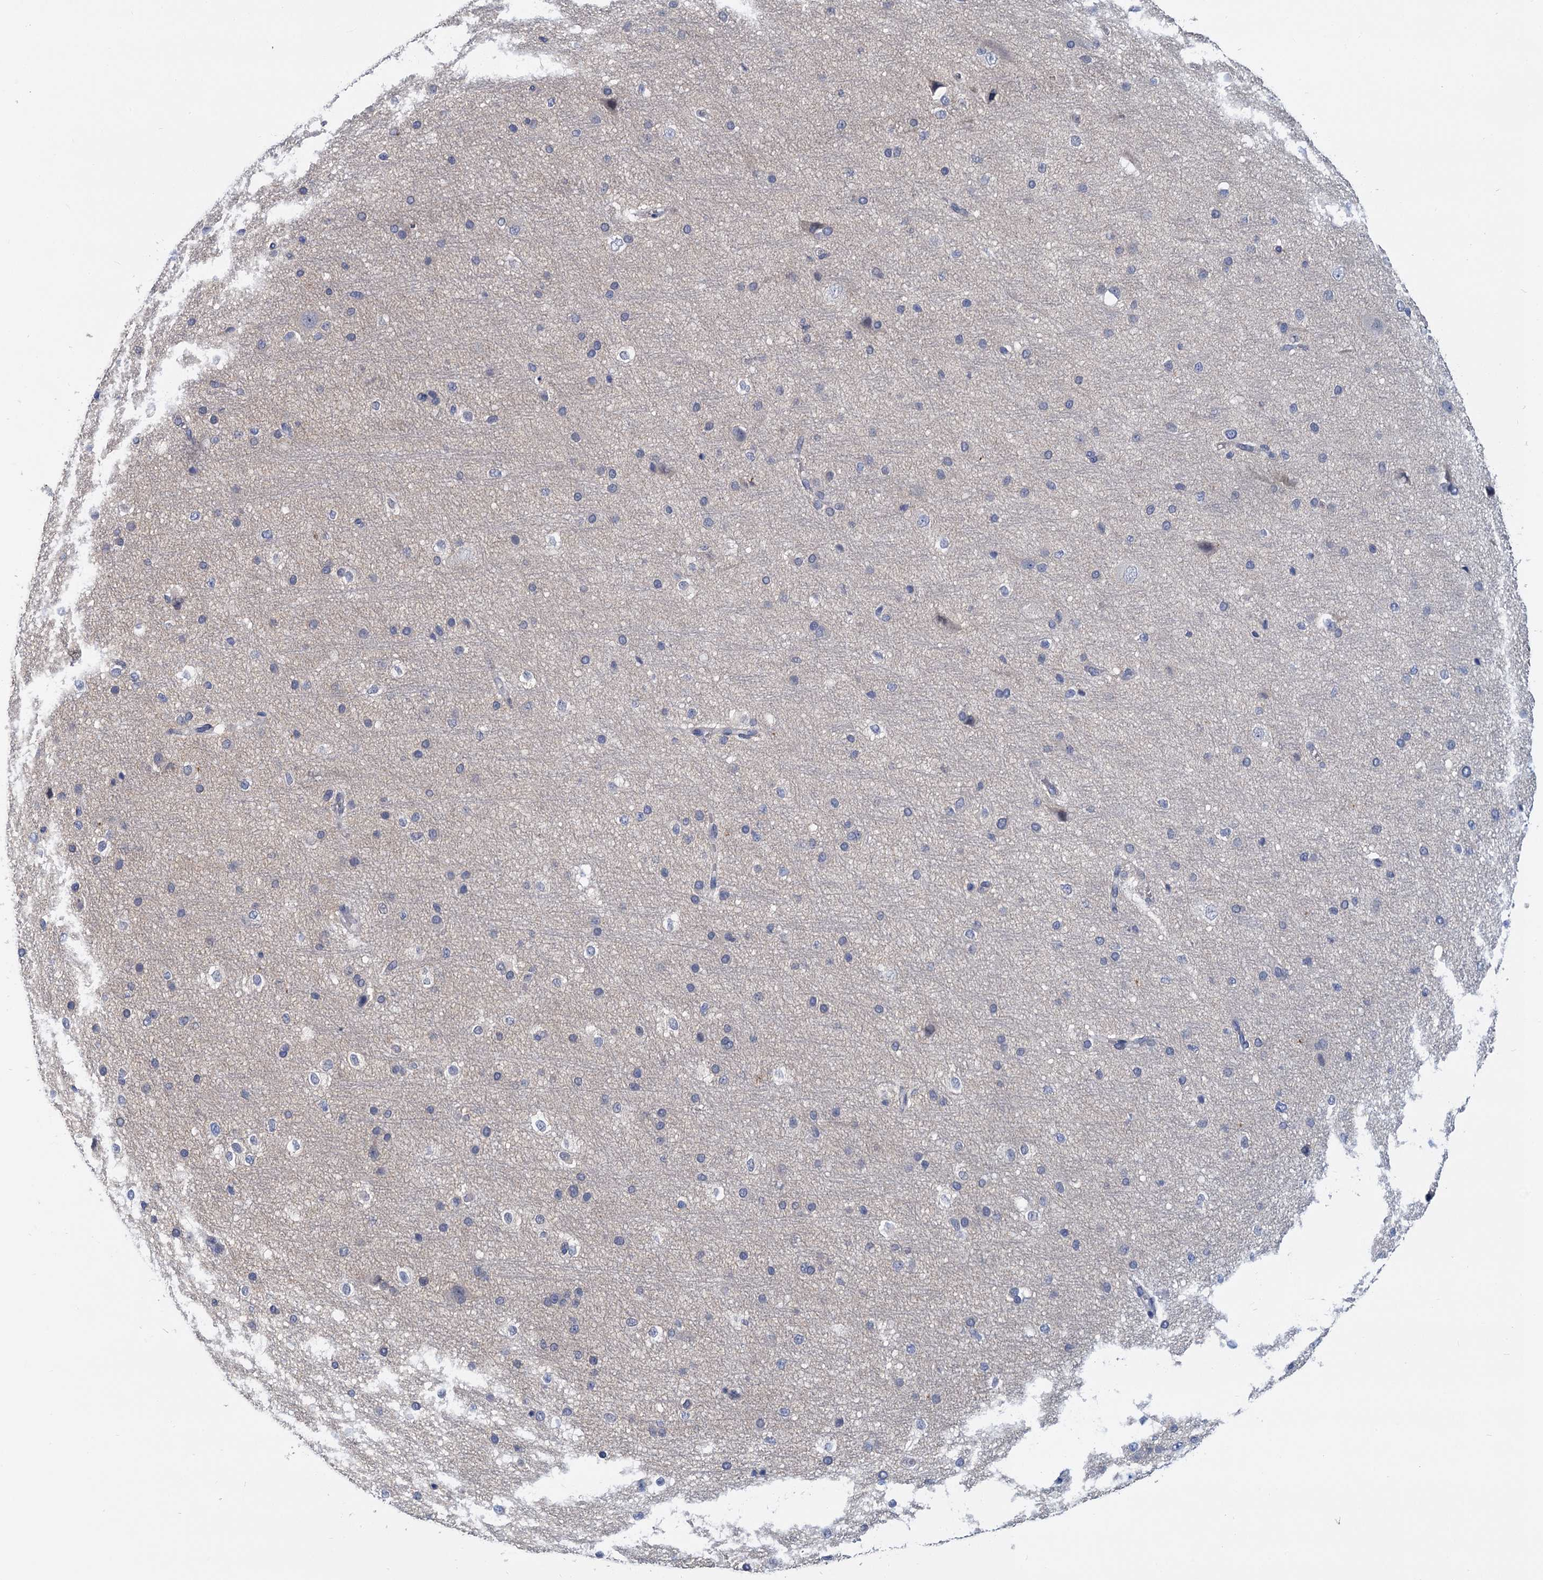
{"staining": {"intensity": "negative", "quantity": "none", "location": "none"}, "tissue": "cerebral cortex", "cell_type": "Endothelial cells", "image_type": "normal", "snomed": [{"axis": "morphology", "description": "Normal tissue, NOS"}, {"axis": "morphology", "description": "Developmental malformation"}, {"axis": "topography", "description": "Cerebral cortex"}], "caption": "DAB (3,3'-diaminobenzidine) immunohistochemical staining of benign human cerebral cortex reveals no significant expression in endothelial cells.", "gene": "ANKRD42", "patient": {"sex": "female", "age": 30}}